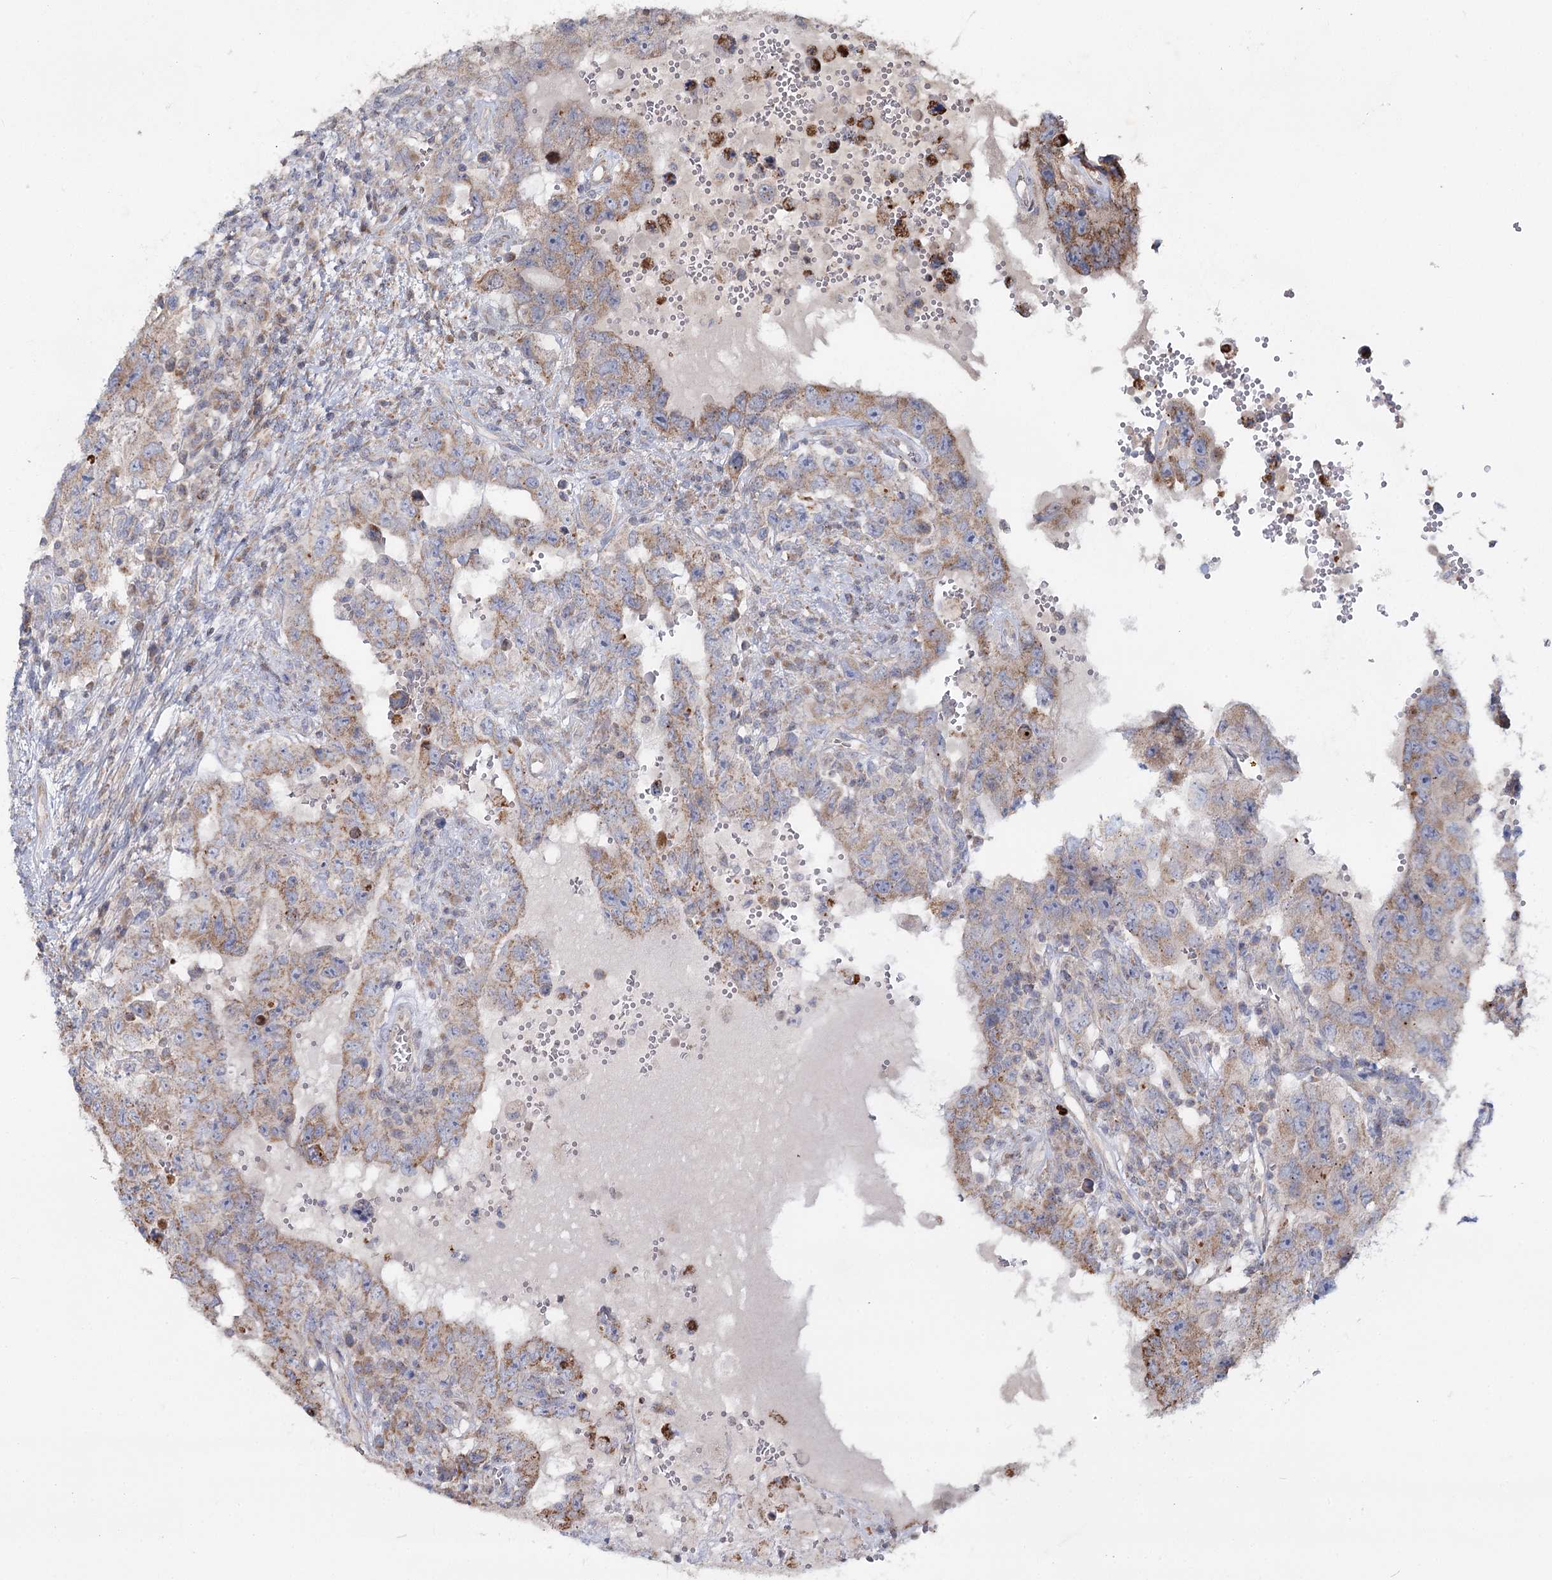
{"staining": {"intensity": "weak", "quantity": ">75%", "location": "cytoplasmic/membranous"}, "tissue": "testis cancer", "cell_type": "Tumor cells", "image_type": "cancer", "snomed": [{"axis": "morphology", "description": "Carcinoma, Embryonal, NOS"}, {"axis": "topography", "description": "Testis"}], "caption": "Brown immunohistochemical staining in testis cancer (embryonal carcinoma) demonstrates weak cytoplasmic/membranous staining in approximately >75% of tumor cells.", "gene": "ACOX2", "patient": {"sex": "male", "age": 26}}